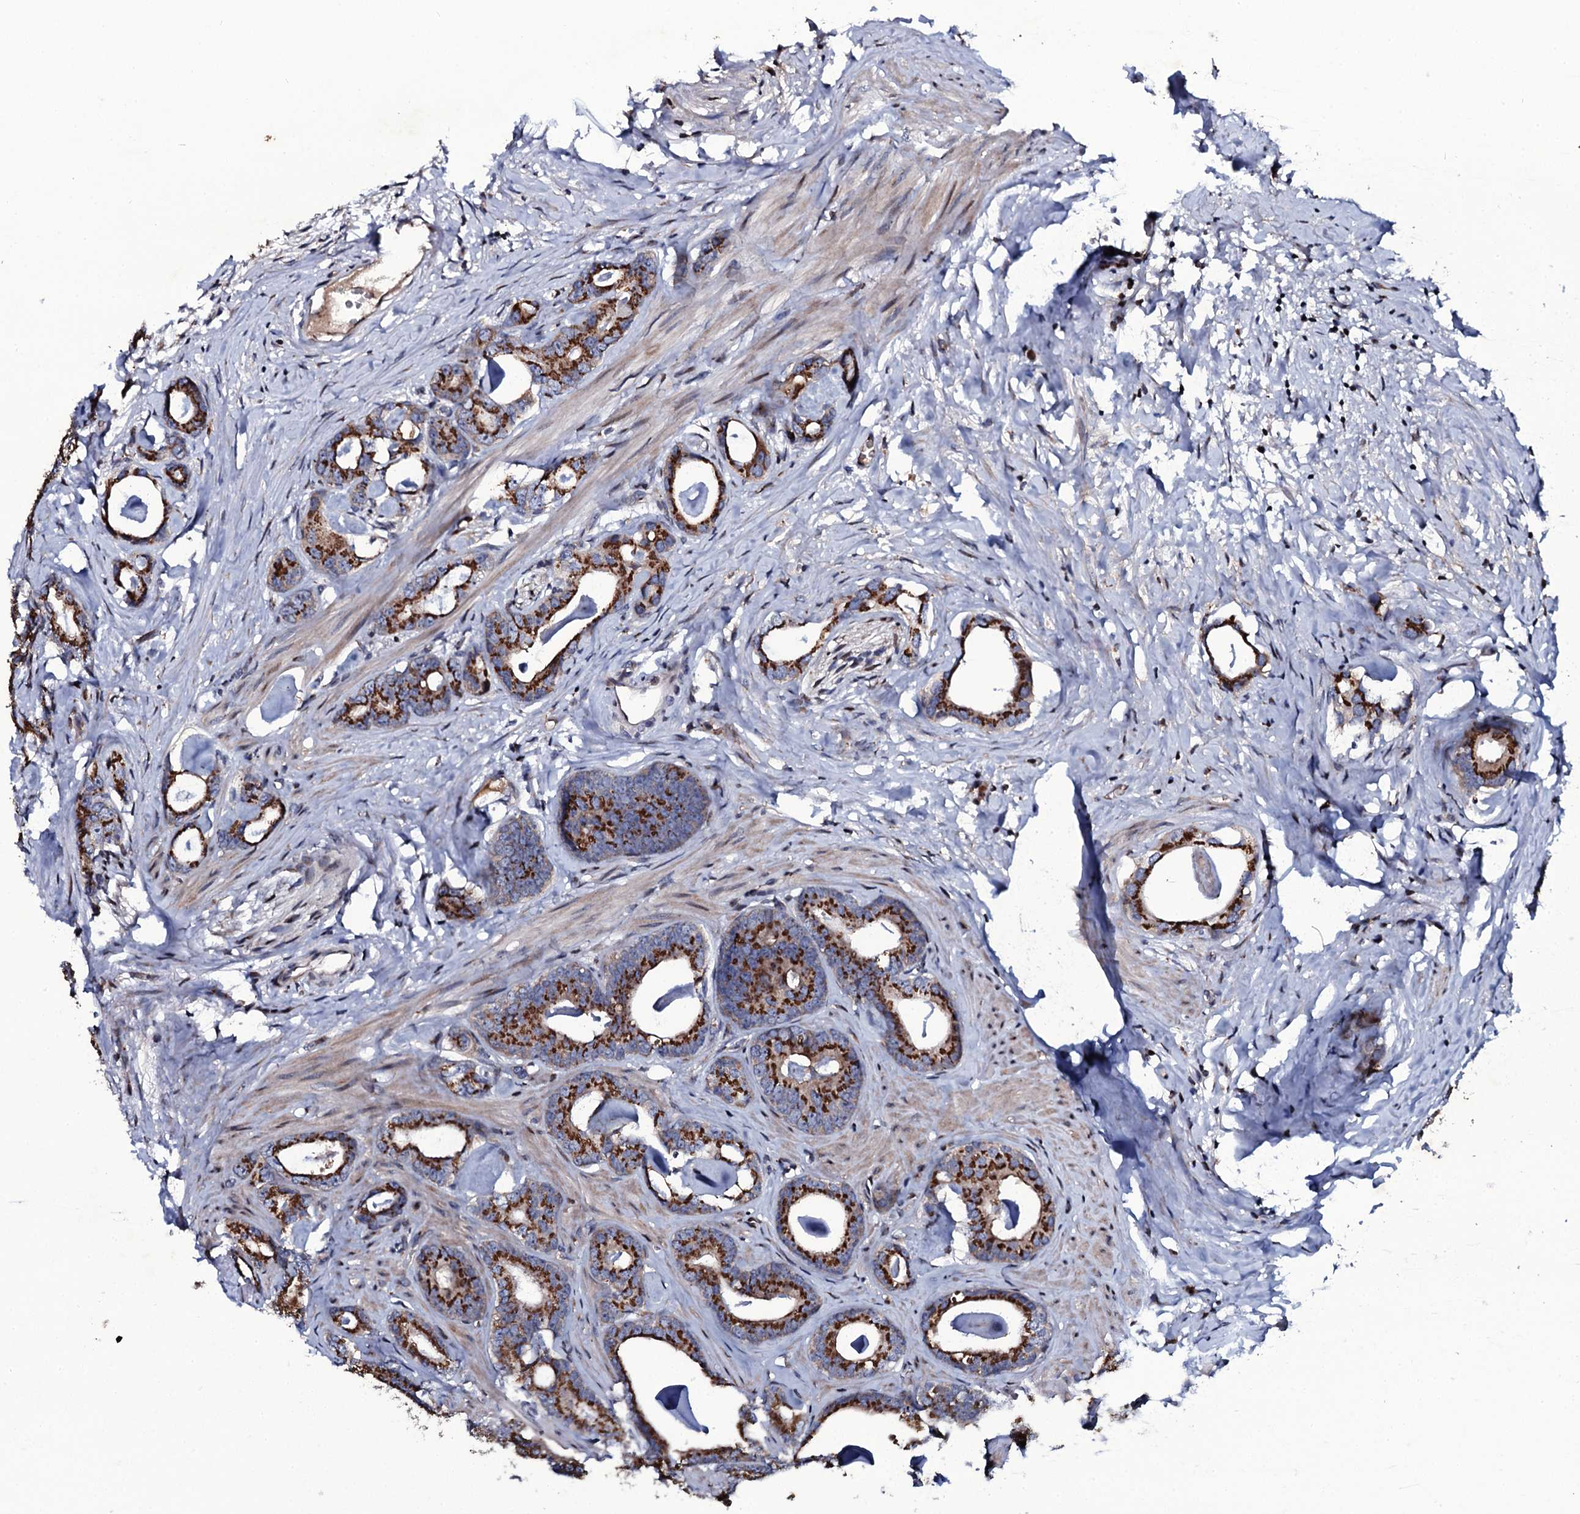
{"staining": {"intensity": "strong", "quantity": ">75%", "location": "cytoplasmic/membranous"}, "tissue": "prostate cancer", "cell_type": "Tumor cells", "image_type": "cancer", "snomed": [{"axis": "morphology", "description": "Adenocarcinoma, Low grade"}, {"axis": "topography", "description": "Prostate"}], "caption": "A brown stain labels strong cytoplasmic/membranous positivity of a protein in human prostate cancer tumor cells.", "gene": "PLET1", "patient": {"sex": "male", "age": 63}}